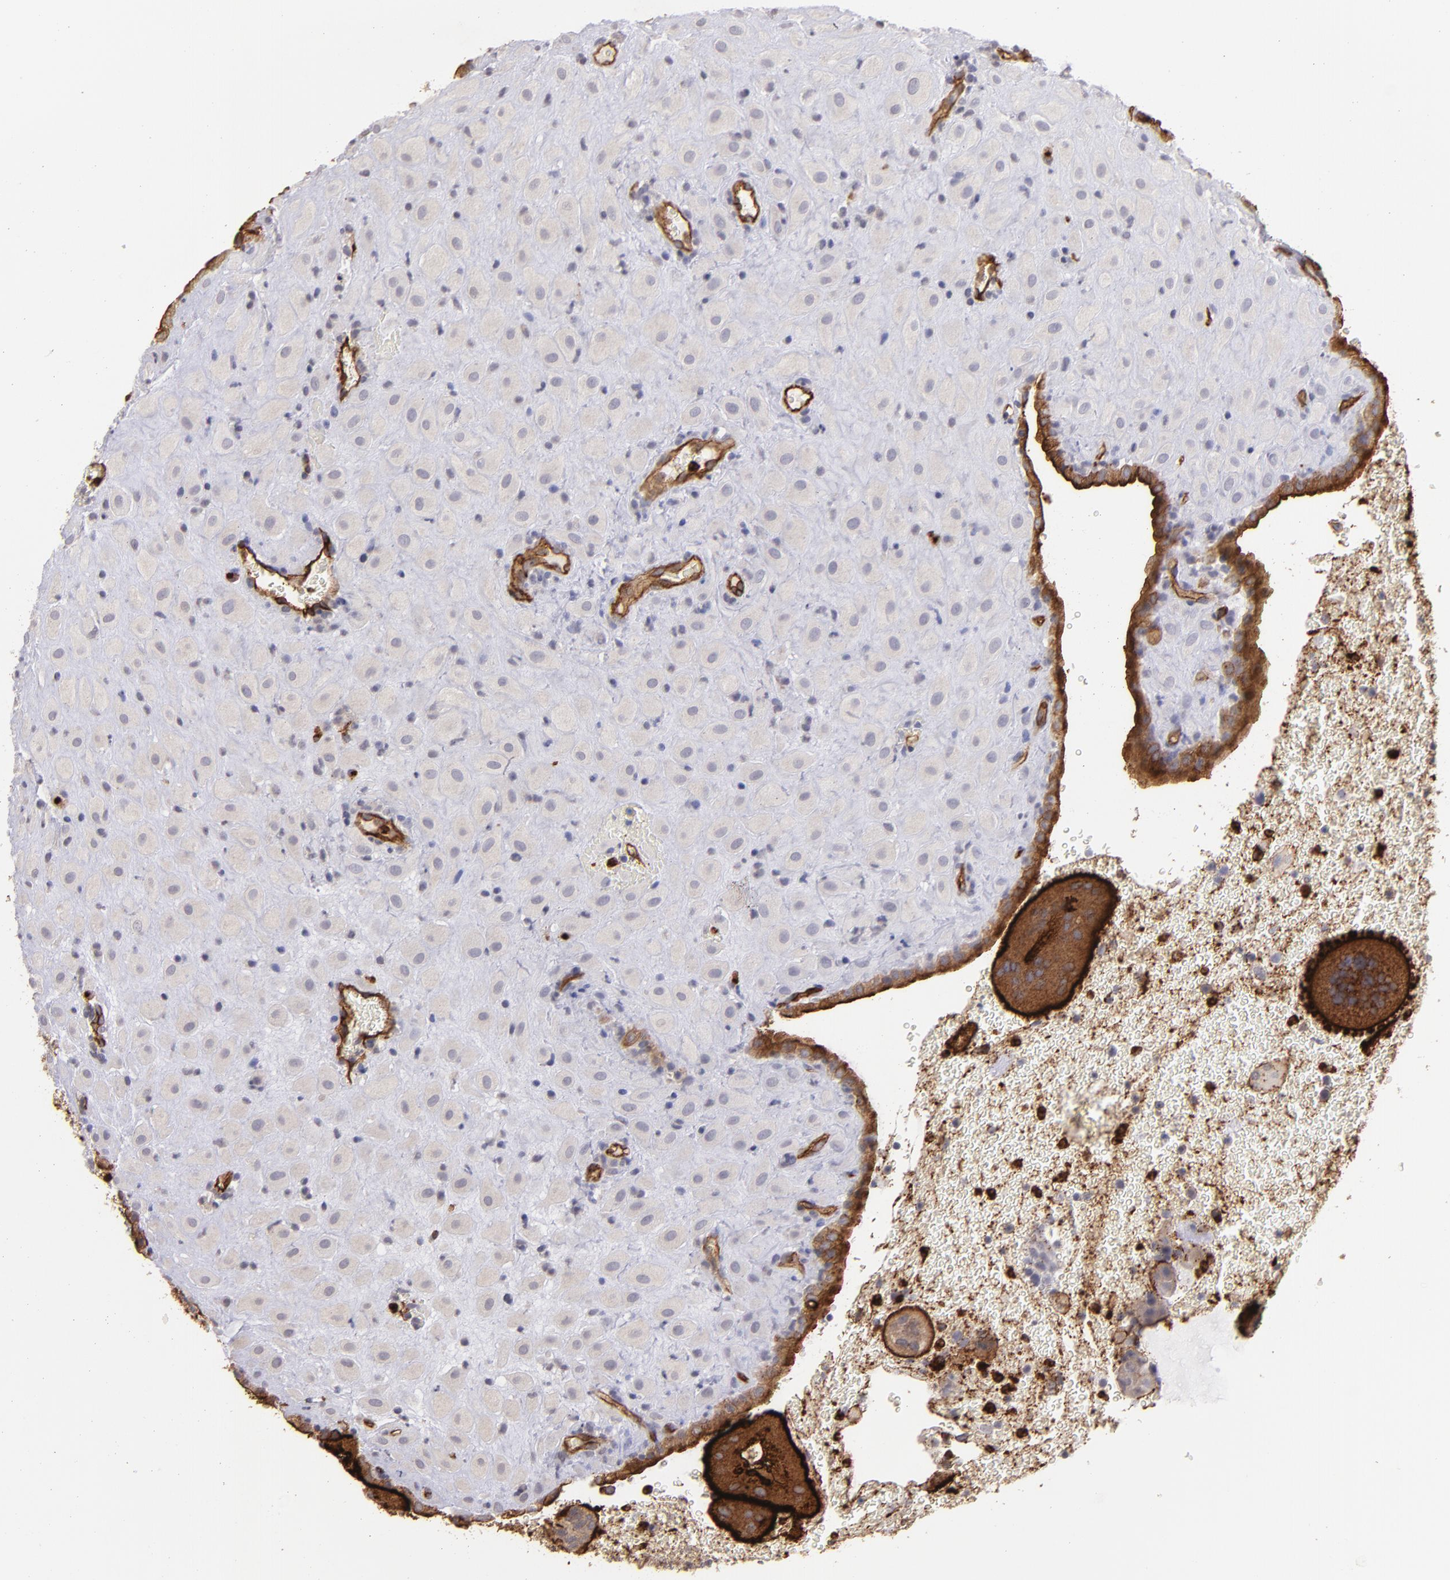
{"staining": {"intensity": "negative", "quantity": "none", "location": "none"}, "tissue": "placenta", "cell_type": "Decidual cells", "image_type": "normal", "snomed": [{"axis": "morphology", "description": "Normal tissue, NOS"}, {"axis": "topography", "description": "Placenta"}], "caption": "Decidual cells are negative for brown protein staining in benign placenta. (IHC, brightfield microscopy, high magnification).", "gene": "DYSF", "patient": {"sex": "female", "age": 19}}